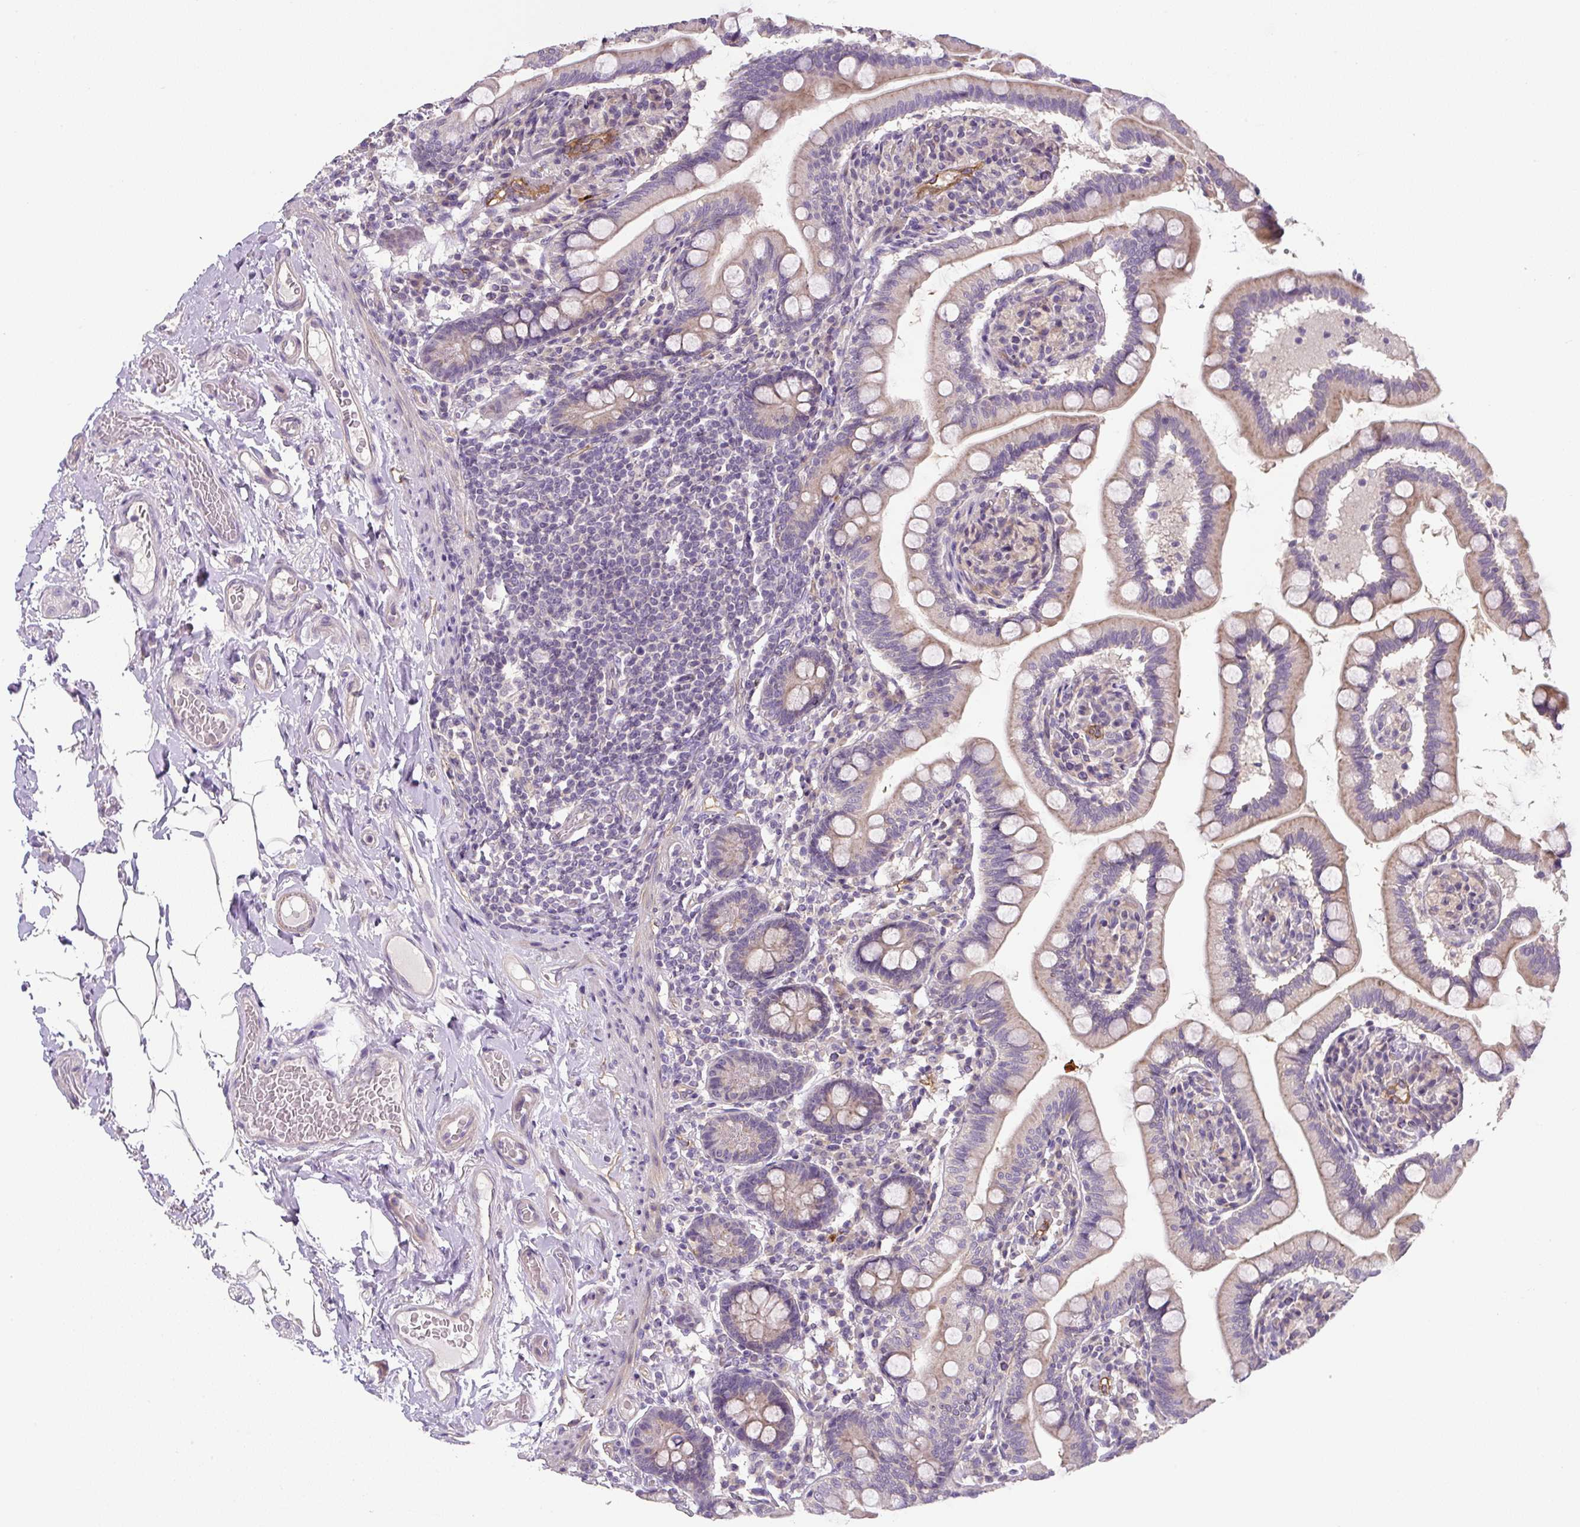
{"staining": {"intensity": "moderate", "quantity": "25%-75%", "location": "cytoplasmic/membranous"}, "tissue": "small intestine", "cell_type": "Glandular cells", "image_type": "normal", "snomed": [{"axis": "morphology", "description": "Normal tissue, NOS"}, {"axis": "topography", "description": "Small intestine"}], "caption": "Immunohistochemical staining of benign human small intestine displays medium levels of moderate cytoplasmic/membranous staining in about 25%-75% of glandular cells.", "gene": "UBL3", "patient": {"sex": "female", "age": 64}}